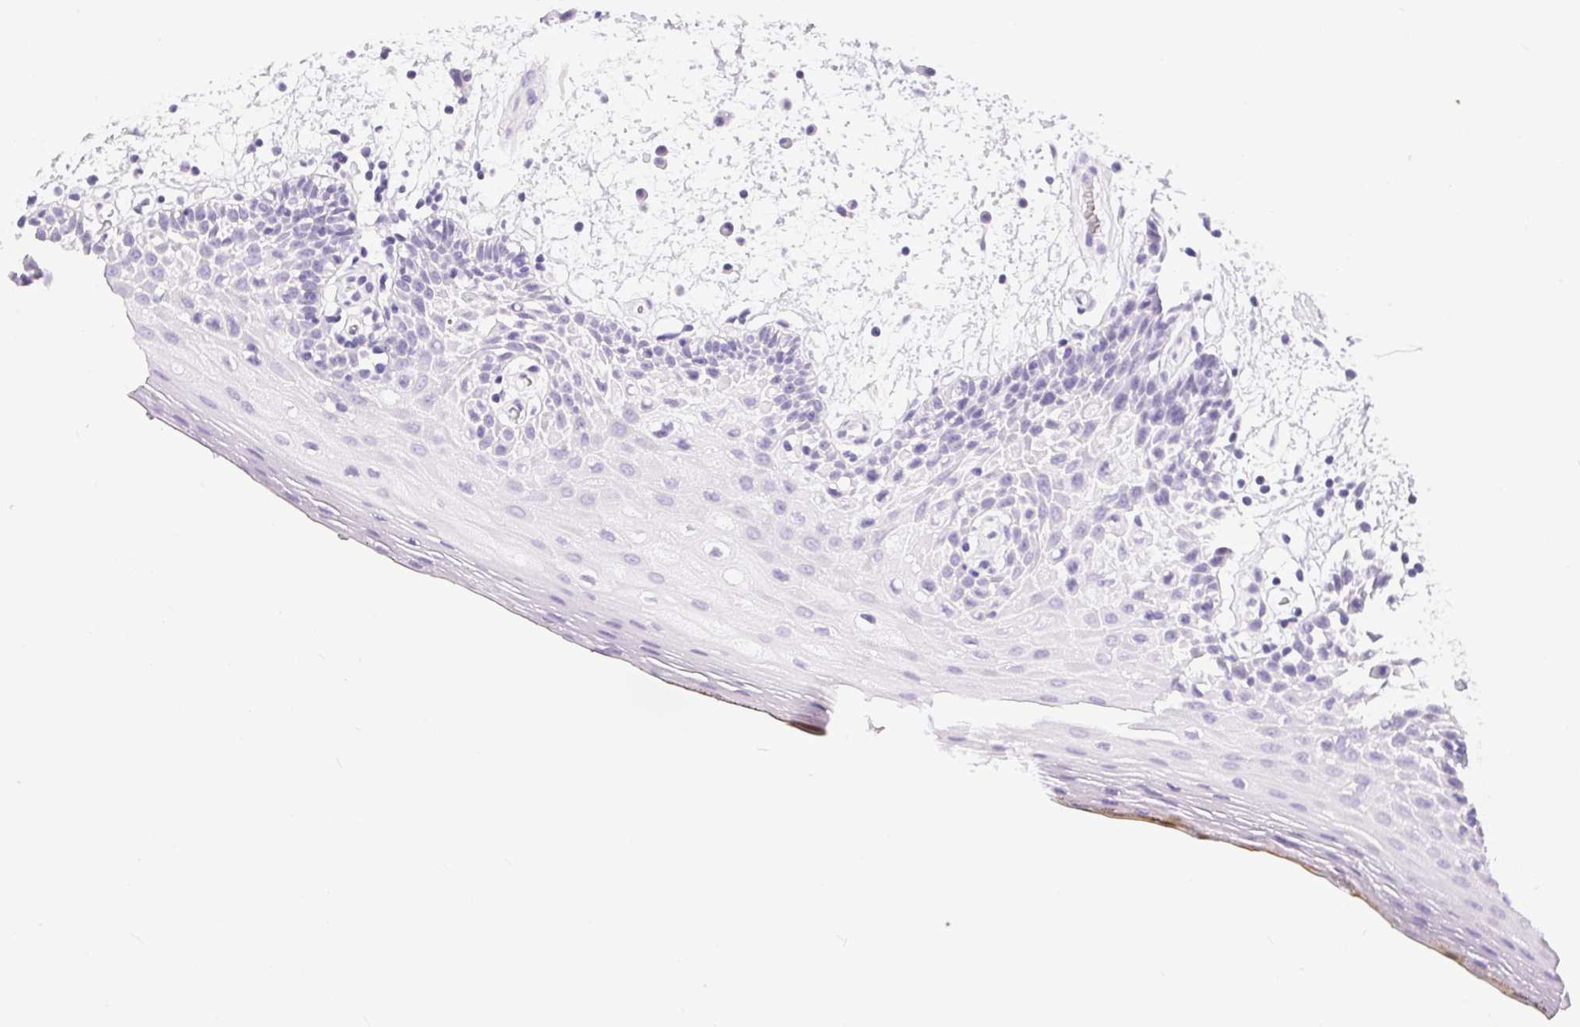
{"staining": {"intensity": "negative", "quantity": "none", "location": "none"}, "tissue": "oral mucosa", "cell_type": "Squamous epithelial cells", "image_type": "normal", "snomed": [{"axis": "morphology", "description": "Normal tissue, NOS"}, {"axis": "morphology", "description": "Squamous cell carcinoma, NOS"}, {"axis": "topography", "description": "Oral tissue"}, {"axis": "topography", "description": "Head-Neck"}], "caption": "Oral mucosa was stained to show a protein in brown. There is no significant staining in squamous epithelial cells. (DAB immunohistochemistry (IHC) visualized using brightfield microscopy, high magnification).", "gene": "XDH", "patient": {"sex": "male", "age": 52}}